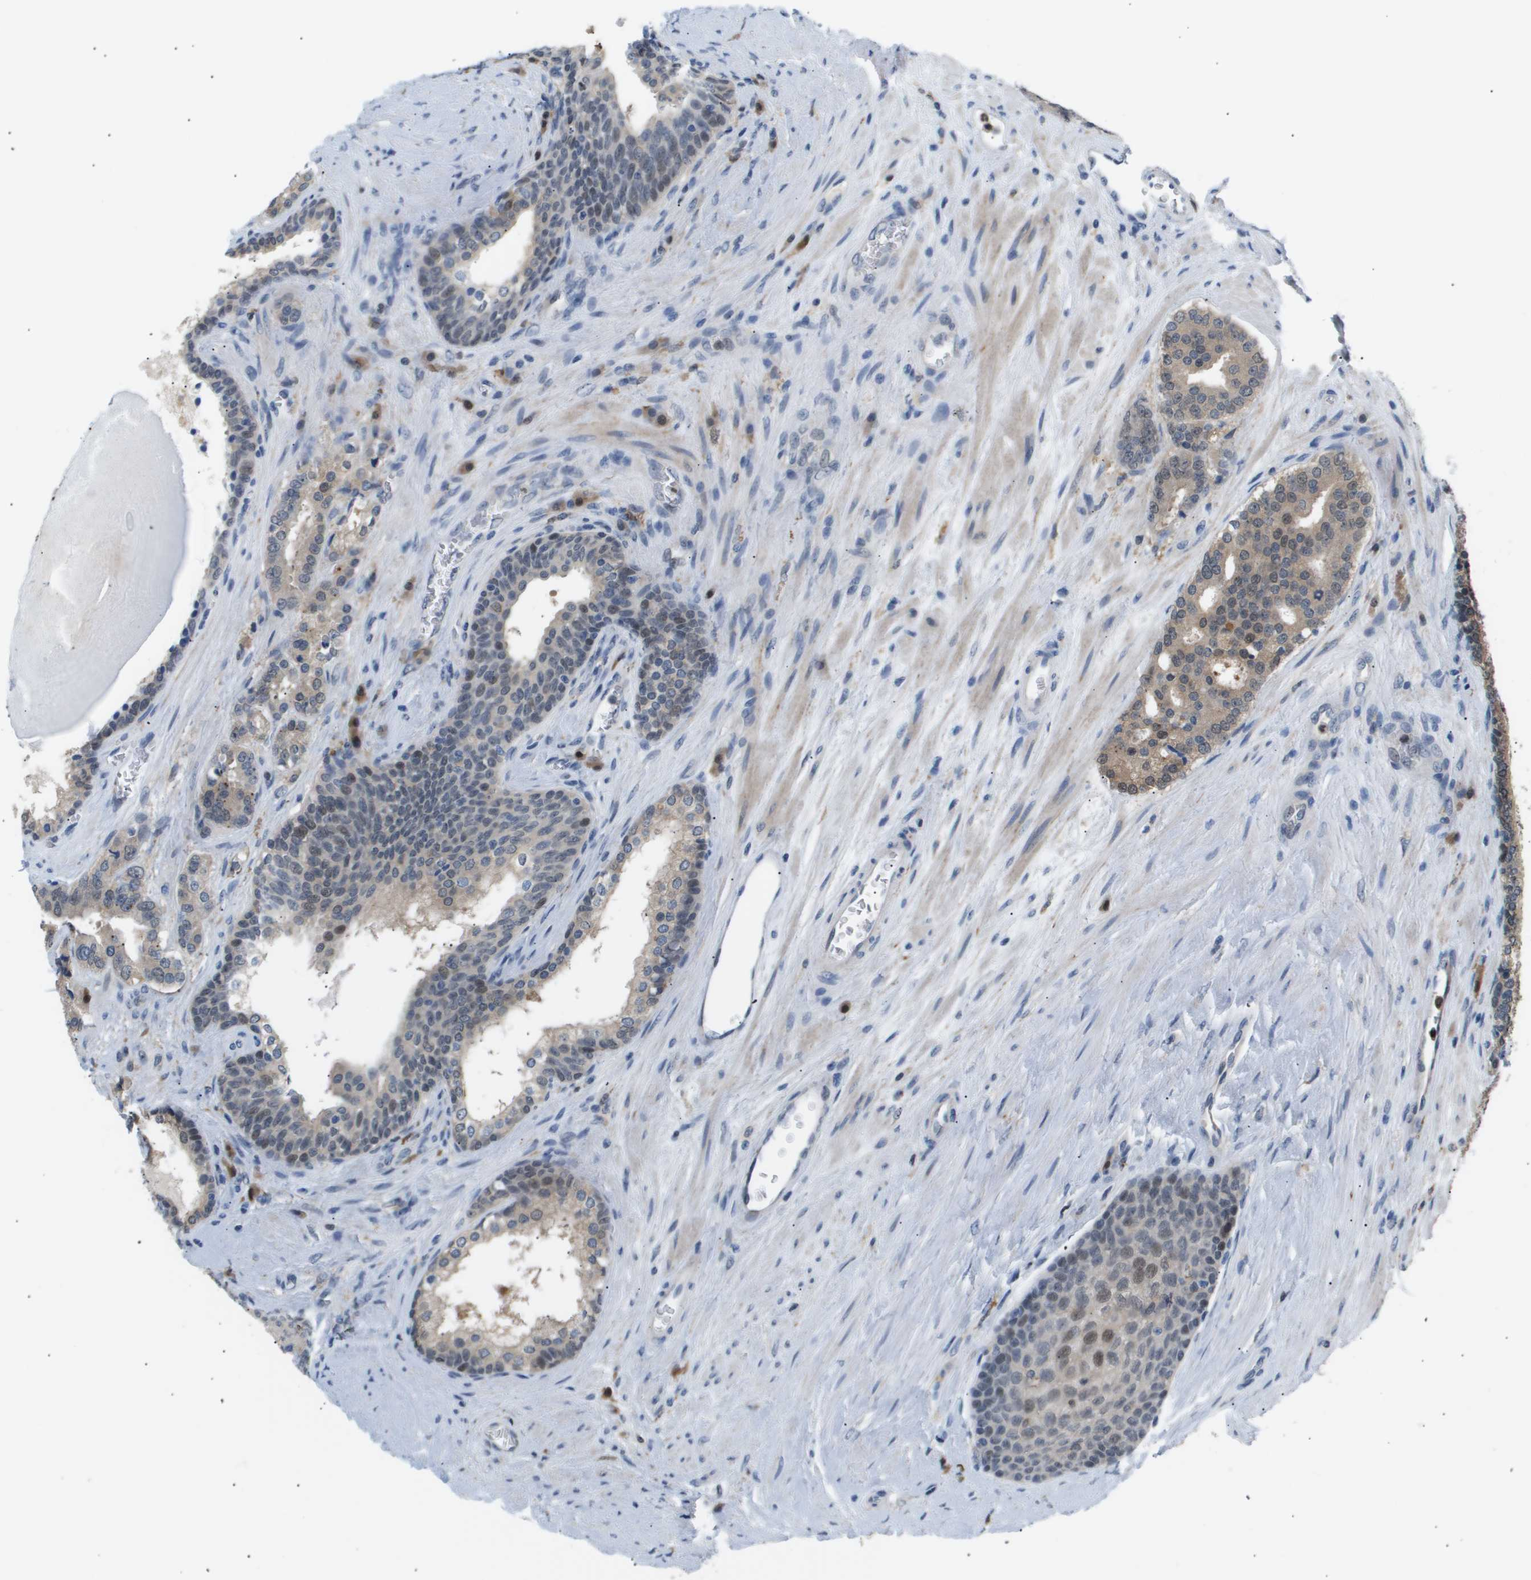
{"staining": {"intensity": "weak", "quantity": "<25%", "location": "cytoplasmic/membranous,nuclear"}, "tissue": "prostate cancer", "cell_type": "Tumor cells", "image_type": "cancer", "snomed": [{"axis": "morphology", "description": "Adenocarcinoma, High grade"}, {"axis": "topography", "description": "Prostate"}], "caption": "This is an IHC photomicrograph of prostate cancer (high-grade adenocarcinoma). There is no positivity in tumor cells.", "gene": "AKR1A1", "patient": {"sex": "male", "age": 60}}